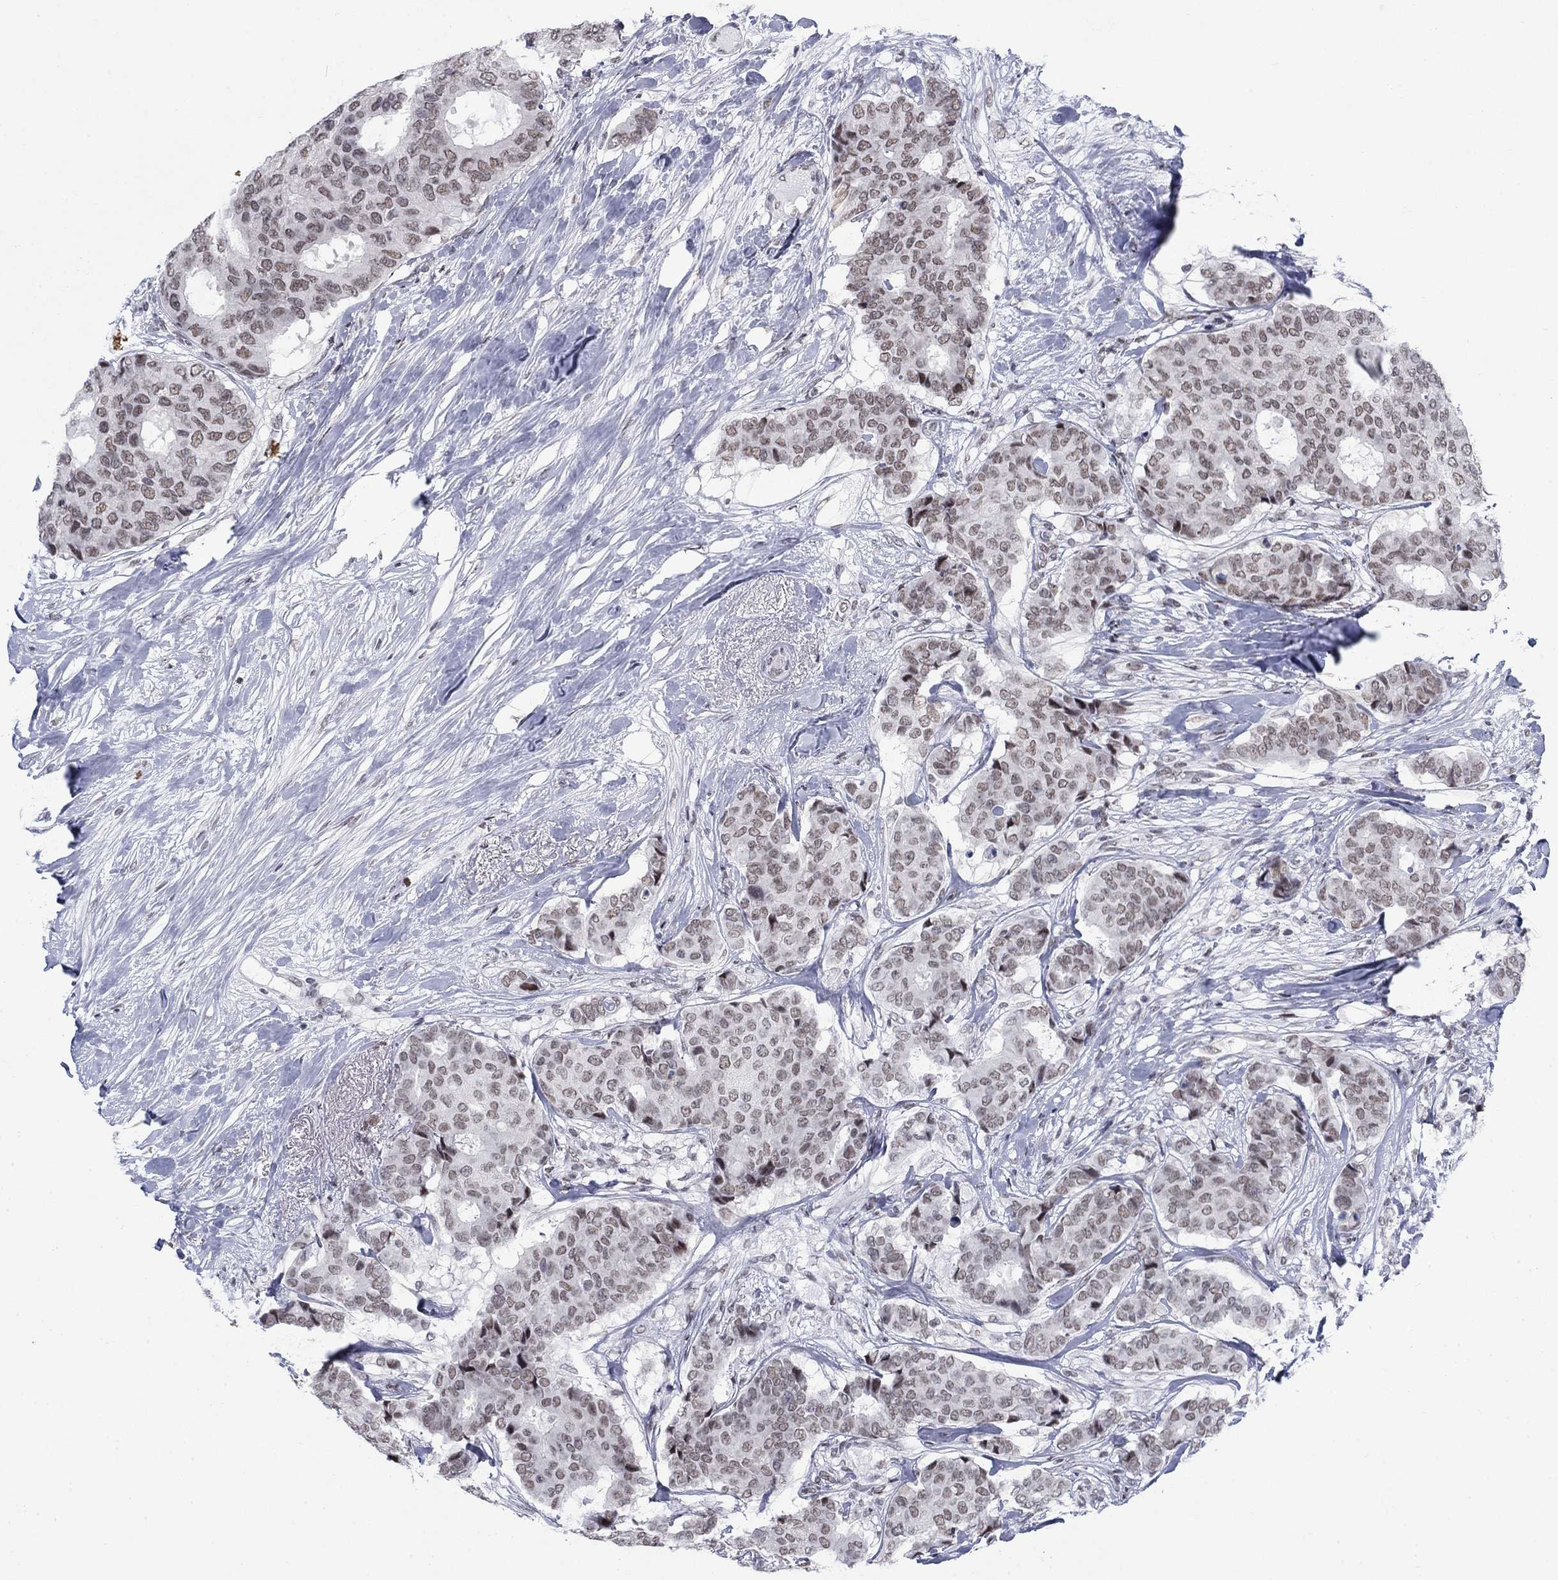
{"staining": {"intensity": "weak", "quantity": "25%-75%", "location": "nuclear"}, "tissue": "breast cancer", "cell_type": "Tumor cells", "image_type": "cancer", "snomed": [{"axis": "morphology", "description": "Duct carcinoma"}, {"axis": "topography", "description": "Breast"}], "caption": "IHC photomicrograph of breast intraductal carcinoma stained for a protein (brown), which demonstrates low levels of weak nuclear positivity in approximately 25%-75% of tumor cells.", "gene": "NPAS3", "patient": {"sex": "female", "age": 75}}